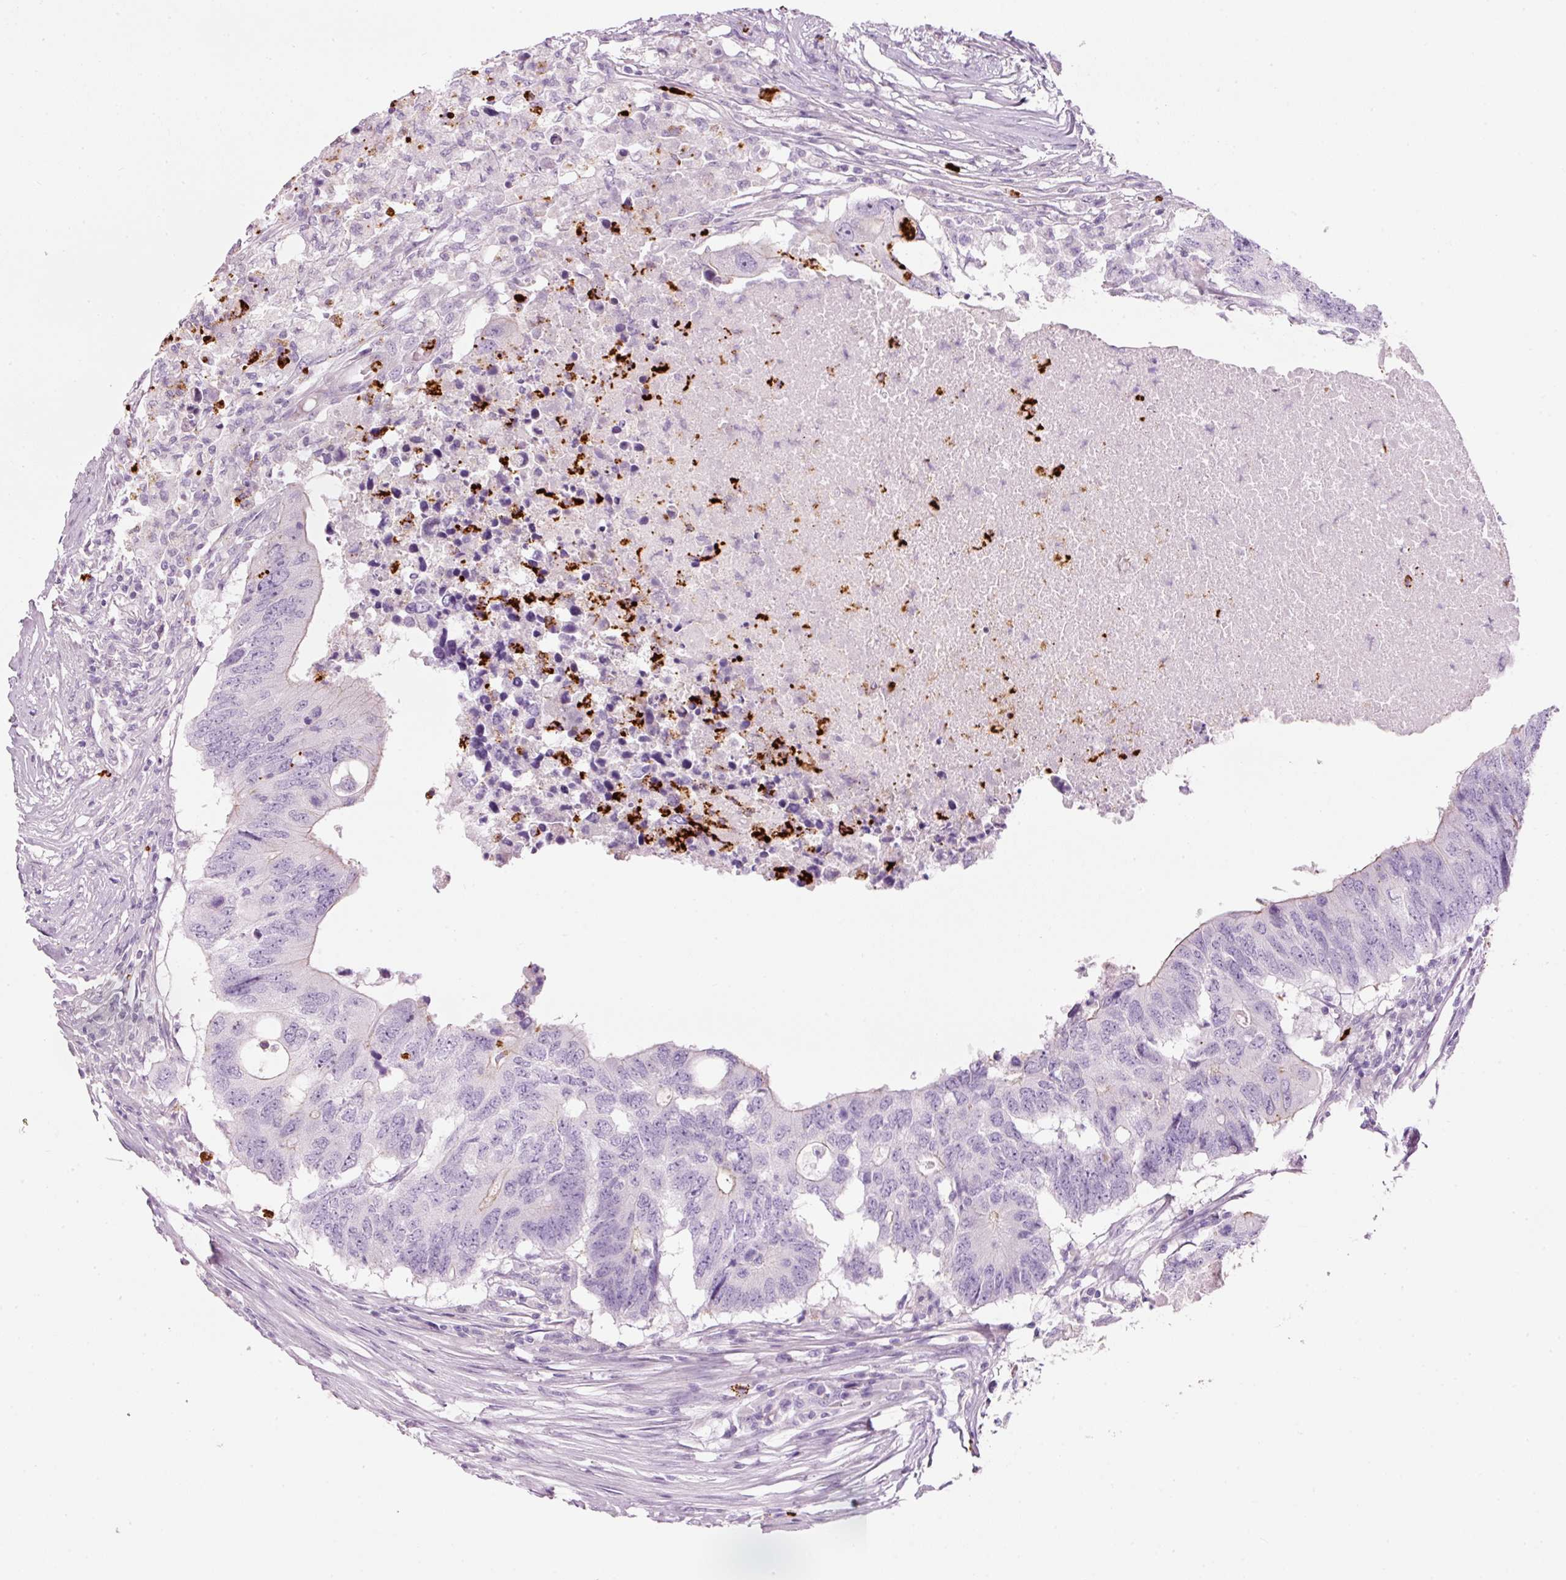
{"staining": {"intensity": "negative", "quantity": "none", "location": "none"}, "tissue": "colorectal cancer", "cell_type": "Tumor cells", "image_type": "cancer", "snomed": [{"axis": "morphology", "description": "Adenocarcinoma, NOS"}, {"axis": "topography", "description": "Colon"}], "caption": "Protein analysis of adenocarcinoma (colorectal) shows no significant expression in tumor cells.", "gene": "MAP3K3", "patient": {"sex": "male", "age": 71}}